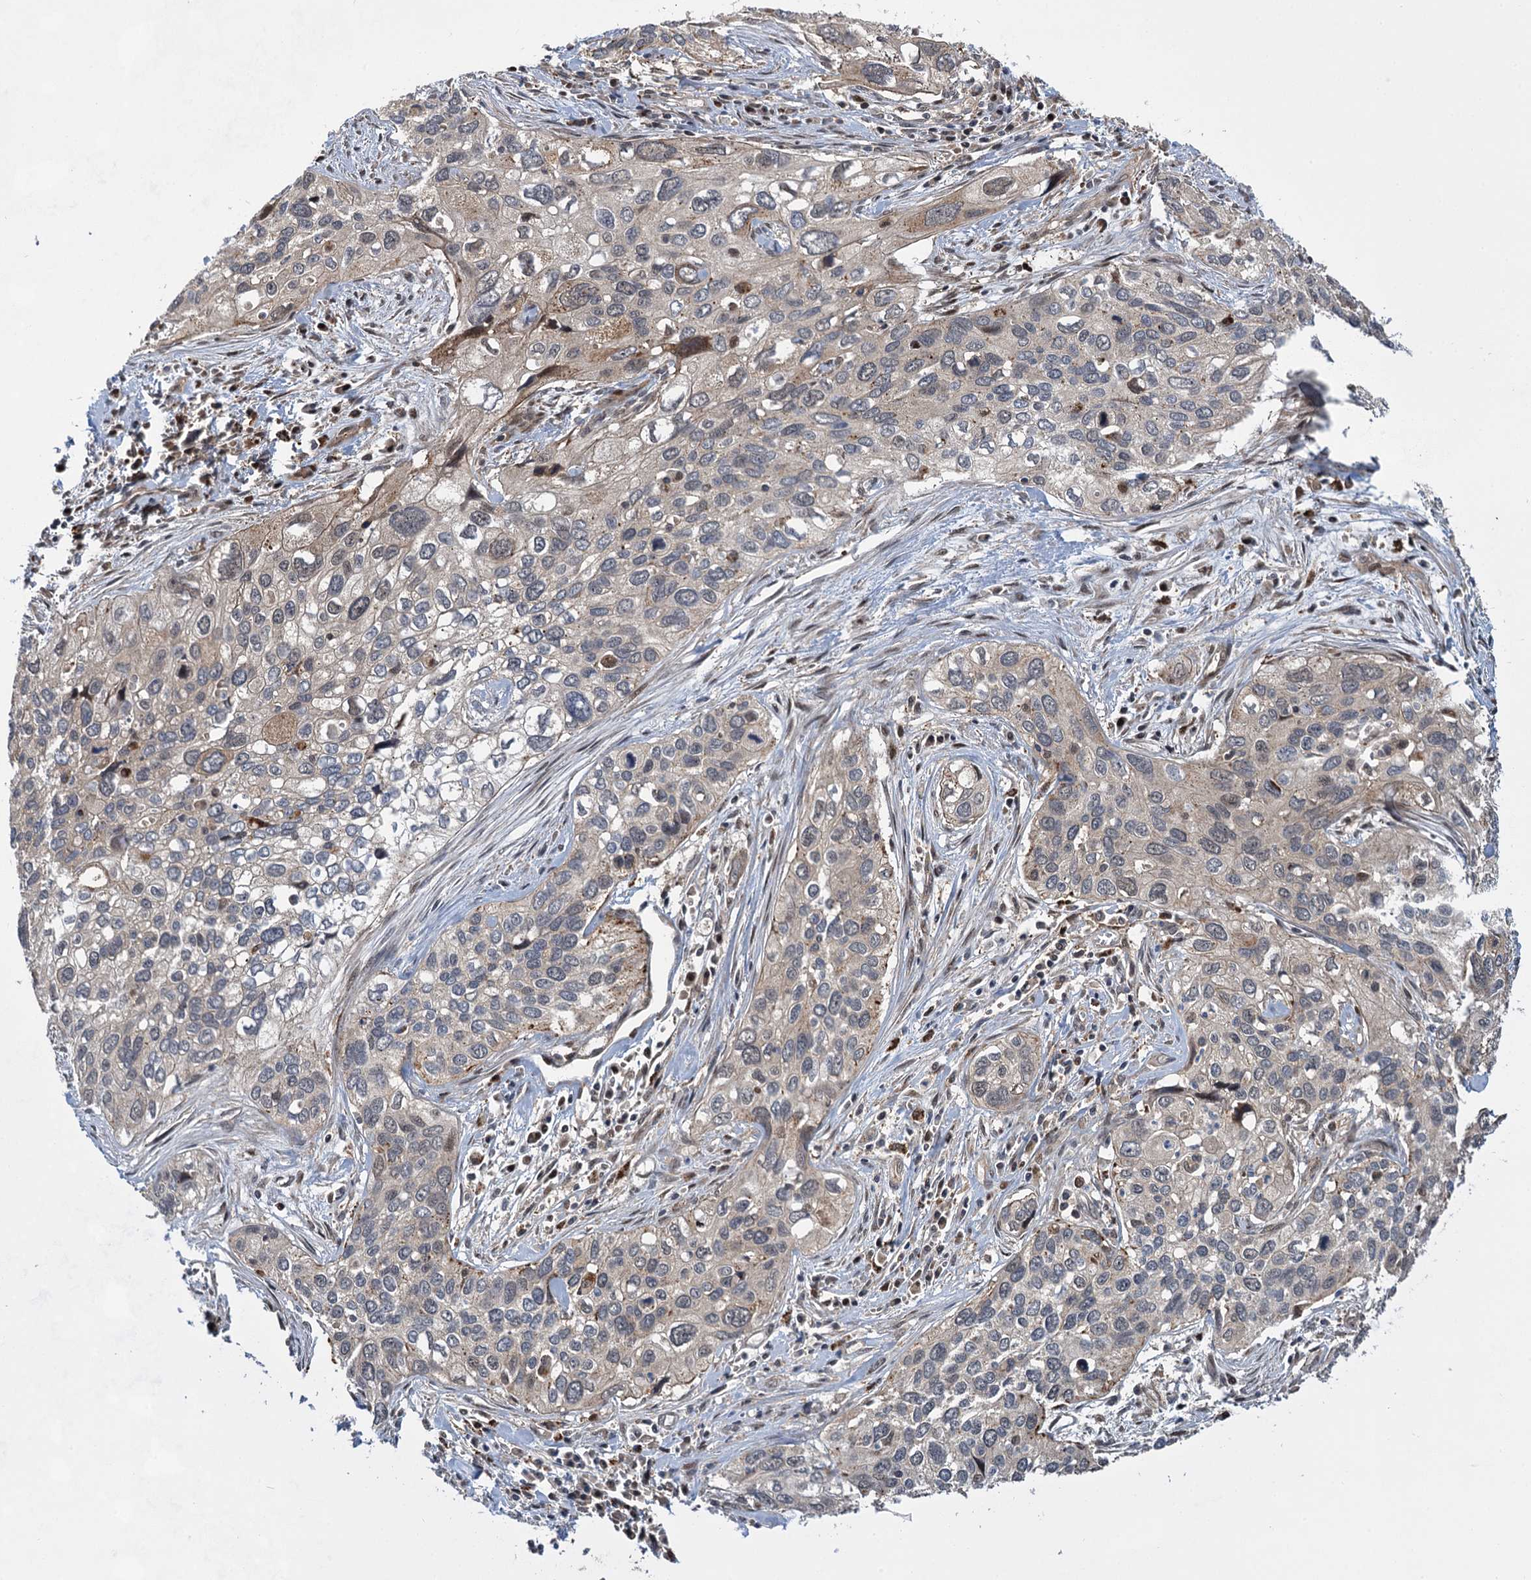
{"staining": {"intensity": "negative", "quantity": "none", "location": "none"}, "tissue": "cervical cancer", "cell_type": "Tumor cells", "image_type": "cancer", "snomed": [{"axis": "morphology", "description": "Squamous cell carcinoma, NOS"}, {"axis": "topography", "description": "Cervix"}], "caption": "This photomicrograph is of cervical cancer stained with IHC to label a protein in brown with the nuclei are counter-stained blue. There is no staining in tumor cells. The staining is performed using DAB brown chromogen with nuclei counter-stained in using hematoxylin.", "gene": "GPBP1", "patient": {"sex": "female", "age": 55}}